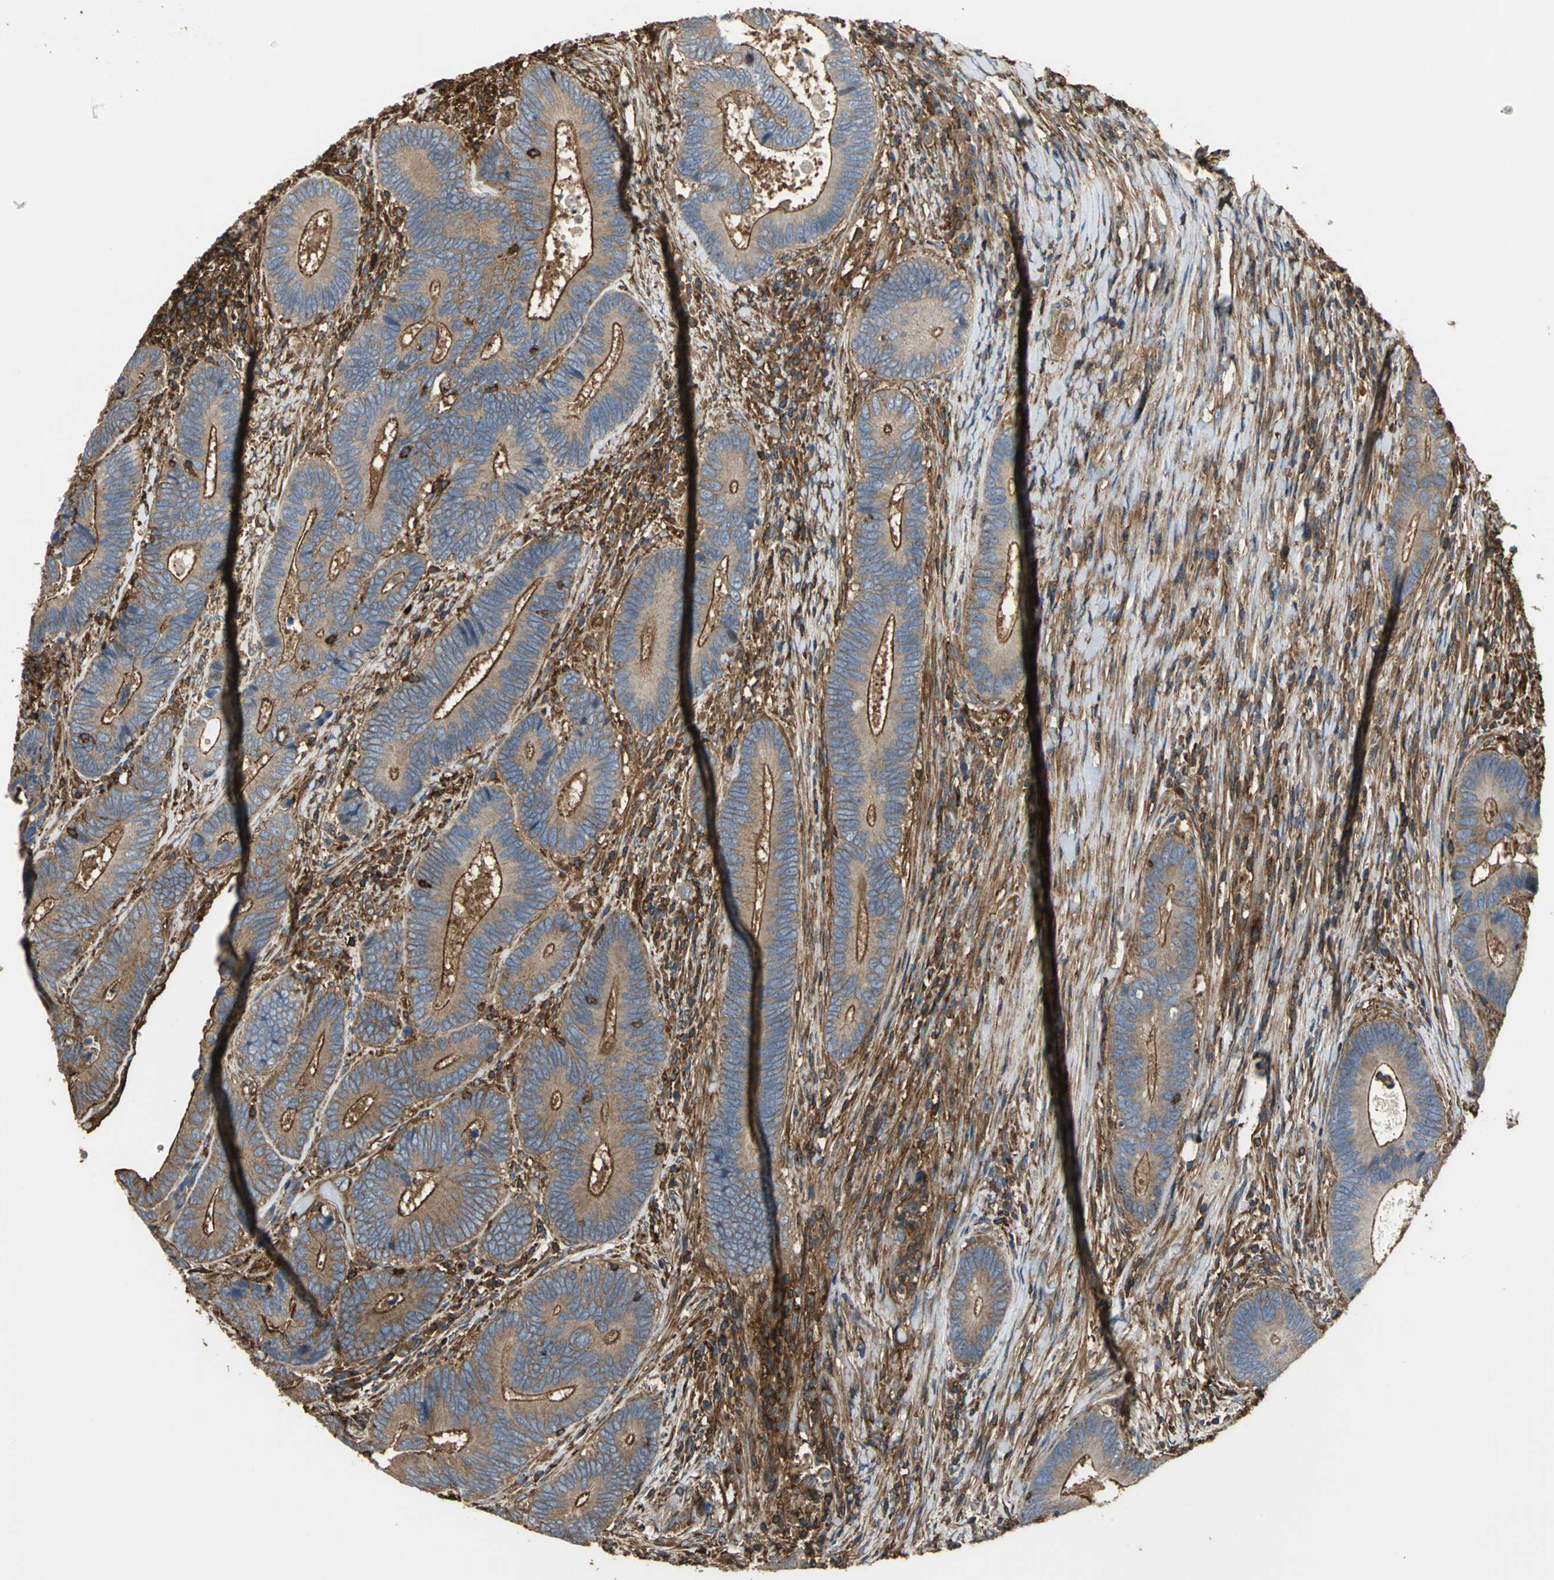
{"staining": {"intensity": "strong", "quantity": ">75%", "location": "cytoplasmic/membranous"}, "tissue": "colorectal cancer", "cell_type": "Tumor cells", "image_type": "cancer", "snomed": [{"axis": "morphology", "description": "Adenocarcinoma, NOS"}, {"axis": "topography", "description": "Colon"}], "caption": "Strong cytoplasmic/membranous protein positivity is present in approximately >75% of tumor cells in colorectal cancer. (DAB = brown stain, brightfield microscopy at high magnification).", "gene": "TLN1", "patient": {"sex": "female", "age": 78}}